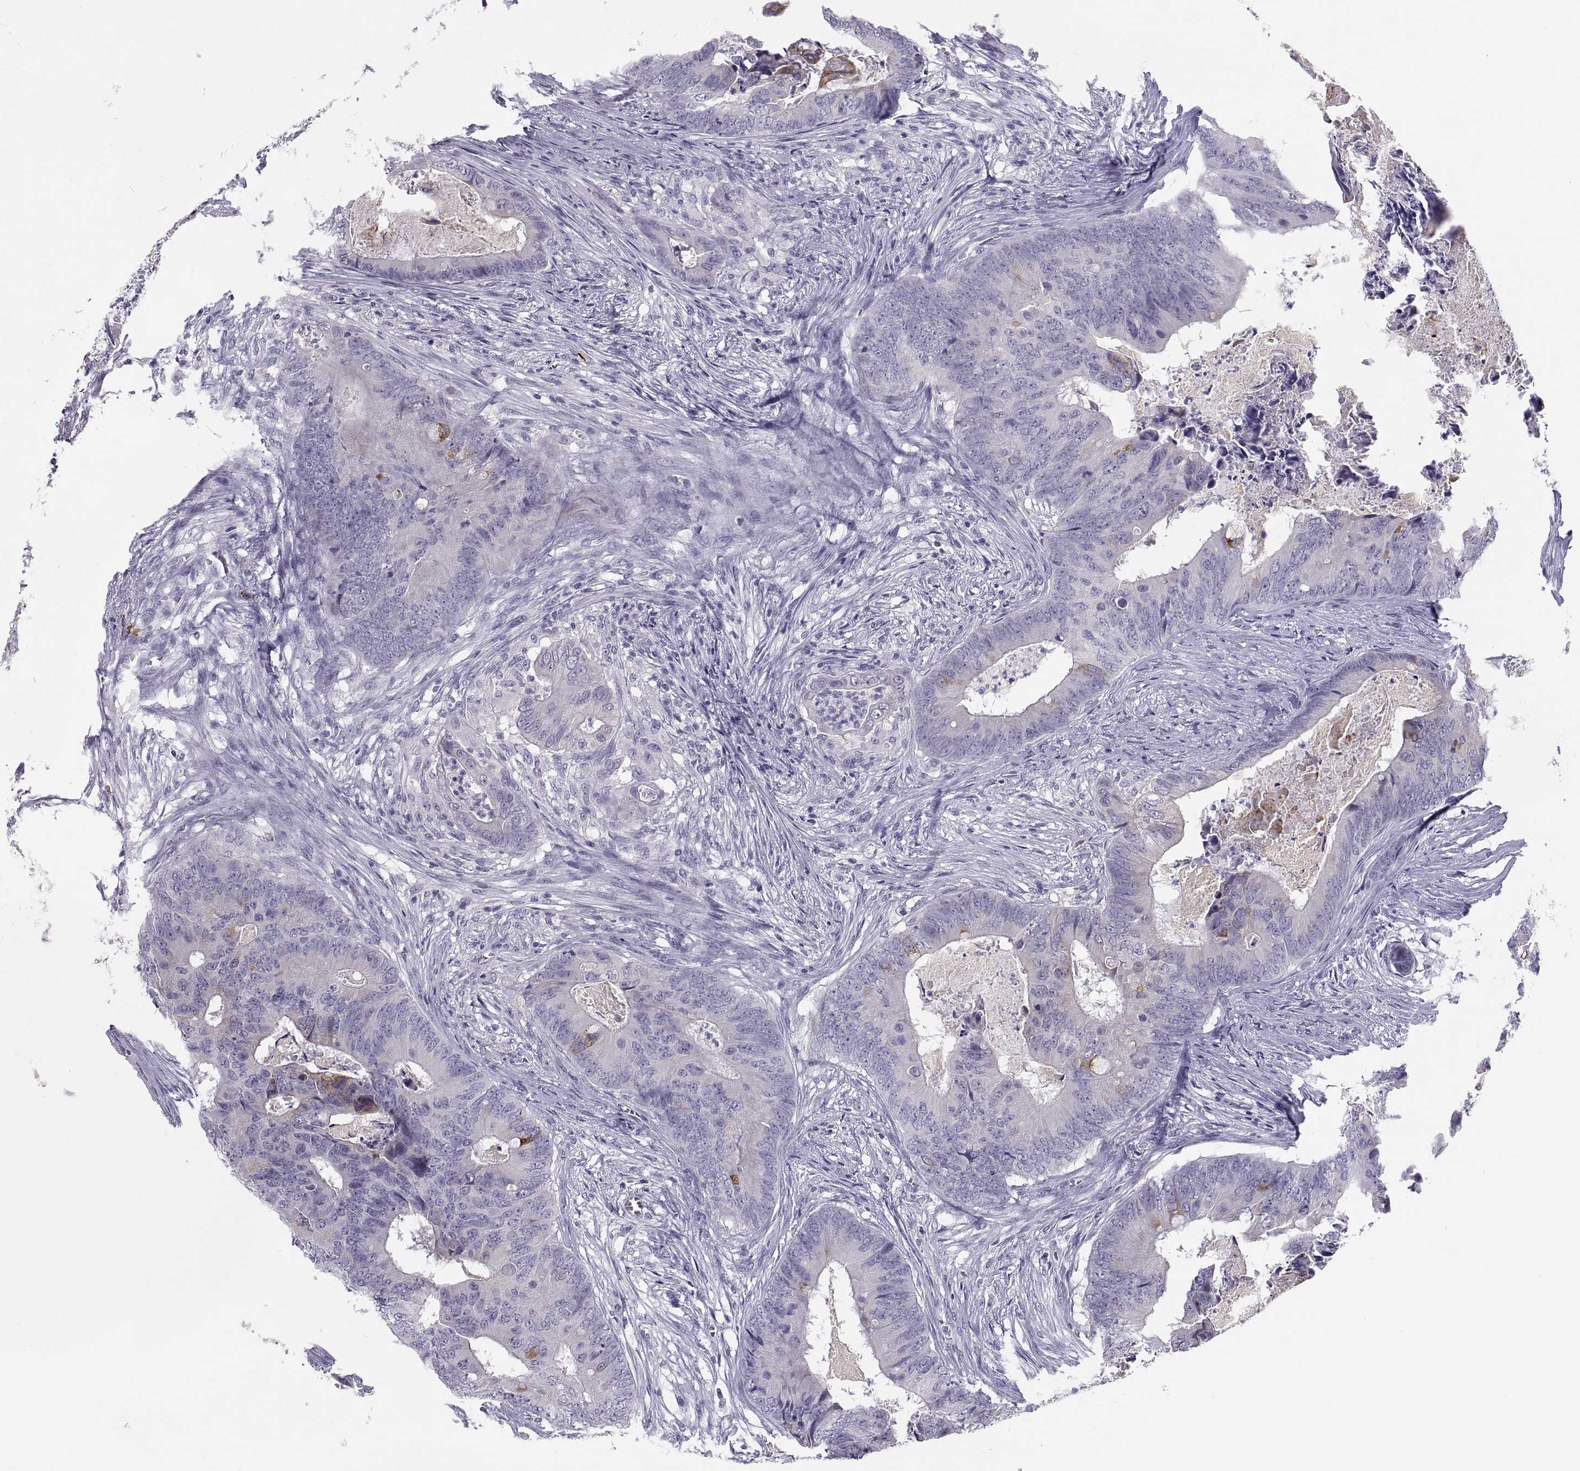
{"staining": {"intensity": "negative", "quantity": "none", "location": "none"}, "tissue": "colorectal cancer", "cell_type": "Tumor cells", "image_type": "cancer", "snomed": [{"axis": "morphology", "description": "Adenocarcinoma, NOS"}, {"axis": "topography", "description": "Colon"}], "caption": "High power microscopy photomicrograph of an IHC histopathology image of adenocarcinoma (colorectal), revealing no significant staining in tumor cells.", "gene": "MAGEB2", "patient": {"sex": "male", "age": 84}}